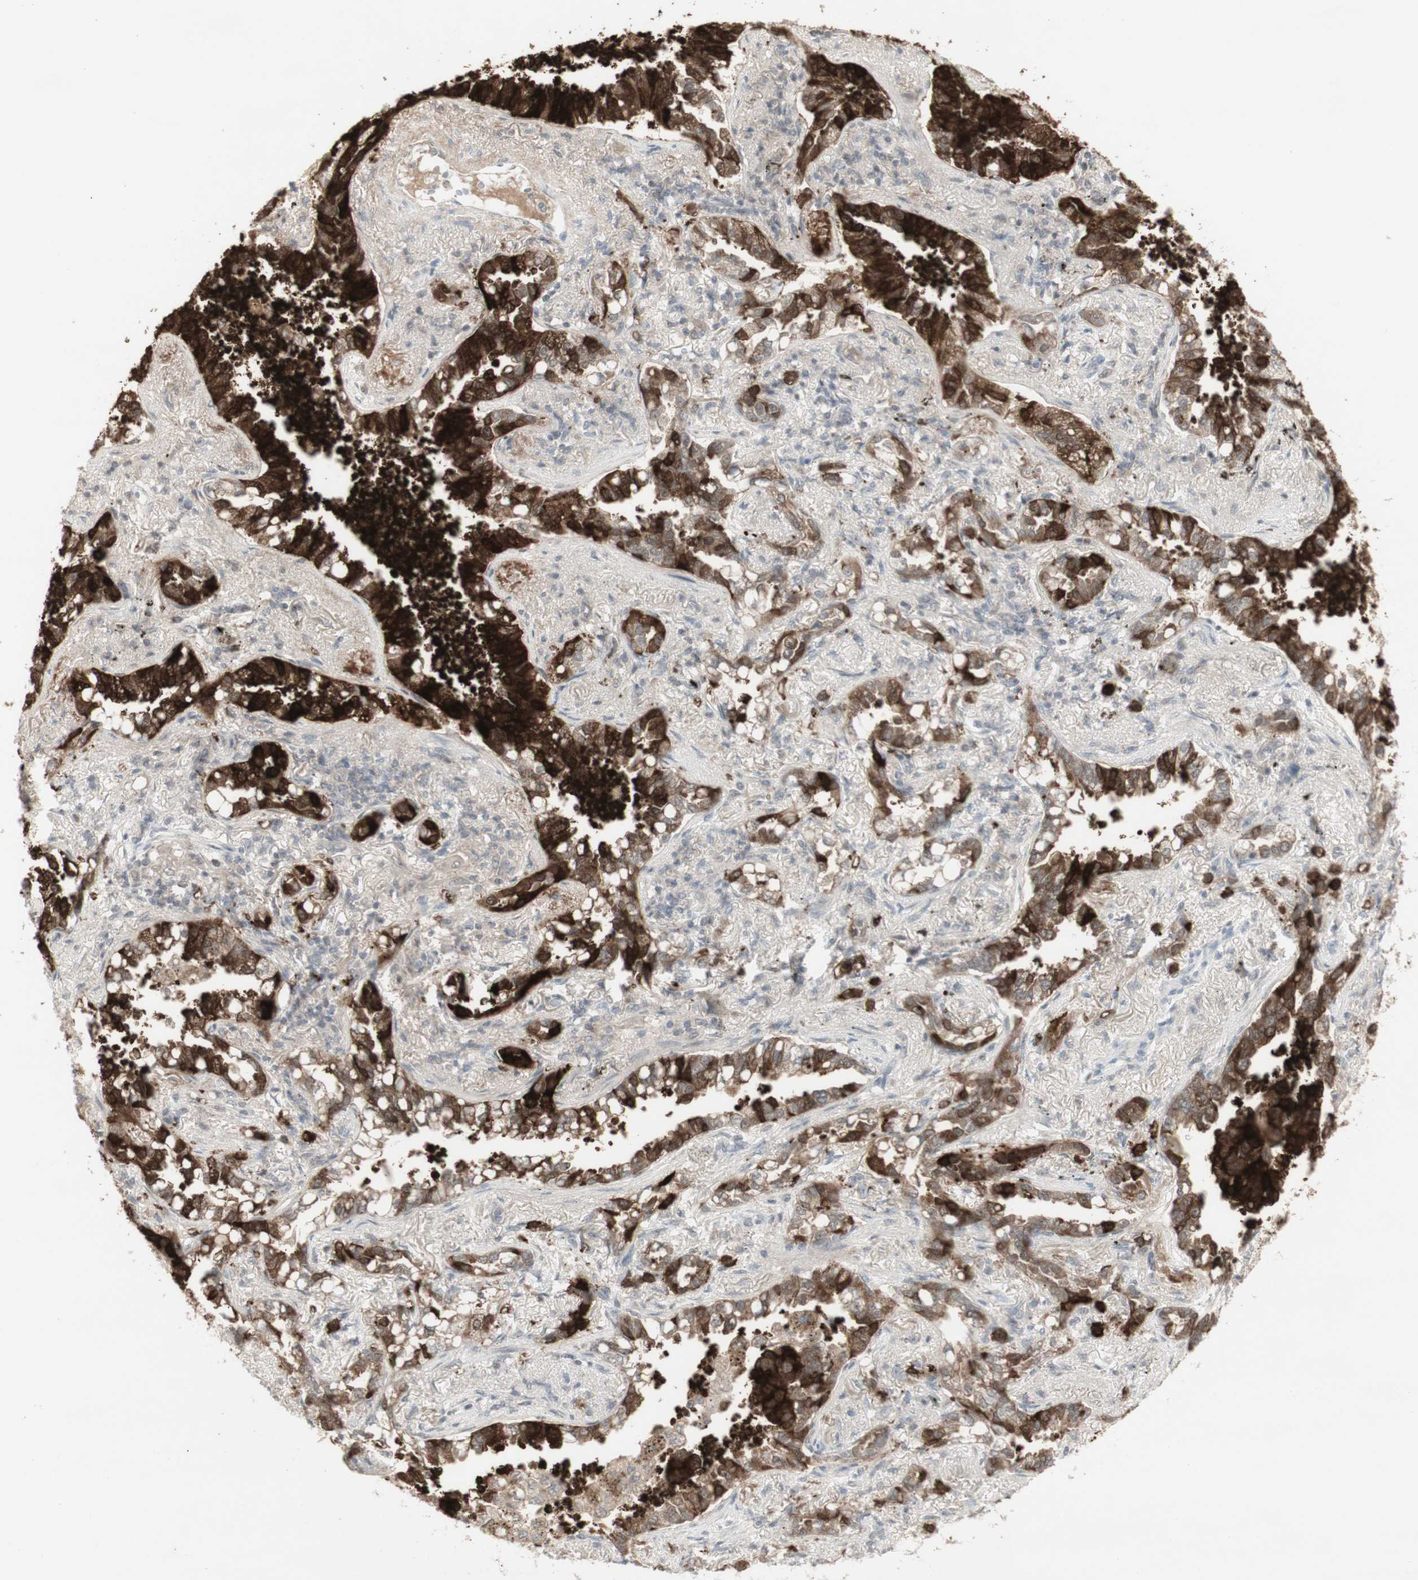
{"staining": {"intensity": "moderate", "quantity": ">75%", "location": "cytoplasmic/membranous"}, "tissue": "lung cancer", "cell_type": "Tumor cells", "image_type": "cancer", "snomed": [{"axis": "morphology", "description": "Normal tissue, NOS"}, {"axis": "morphology", "description": "Adenocarcinoma, NOS"}, {"axis": "topography", "description": "Lung"}], "caption": "Immunohistochemistry (IHC) image of lung cancer (adenocarcinoma) stained for a protein (brown), which exhibits medium levels of moderate cytoplasmic/membranous staining in about >75% of tumor cells.", "gene": "C1orf116", "patient": {"sex": "male", "age": 59}}